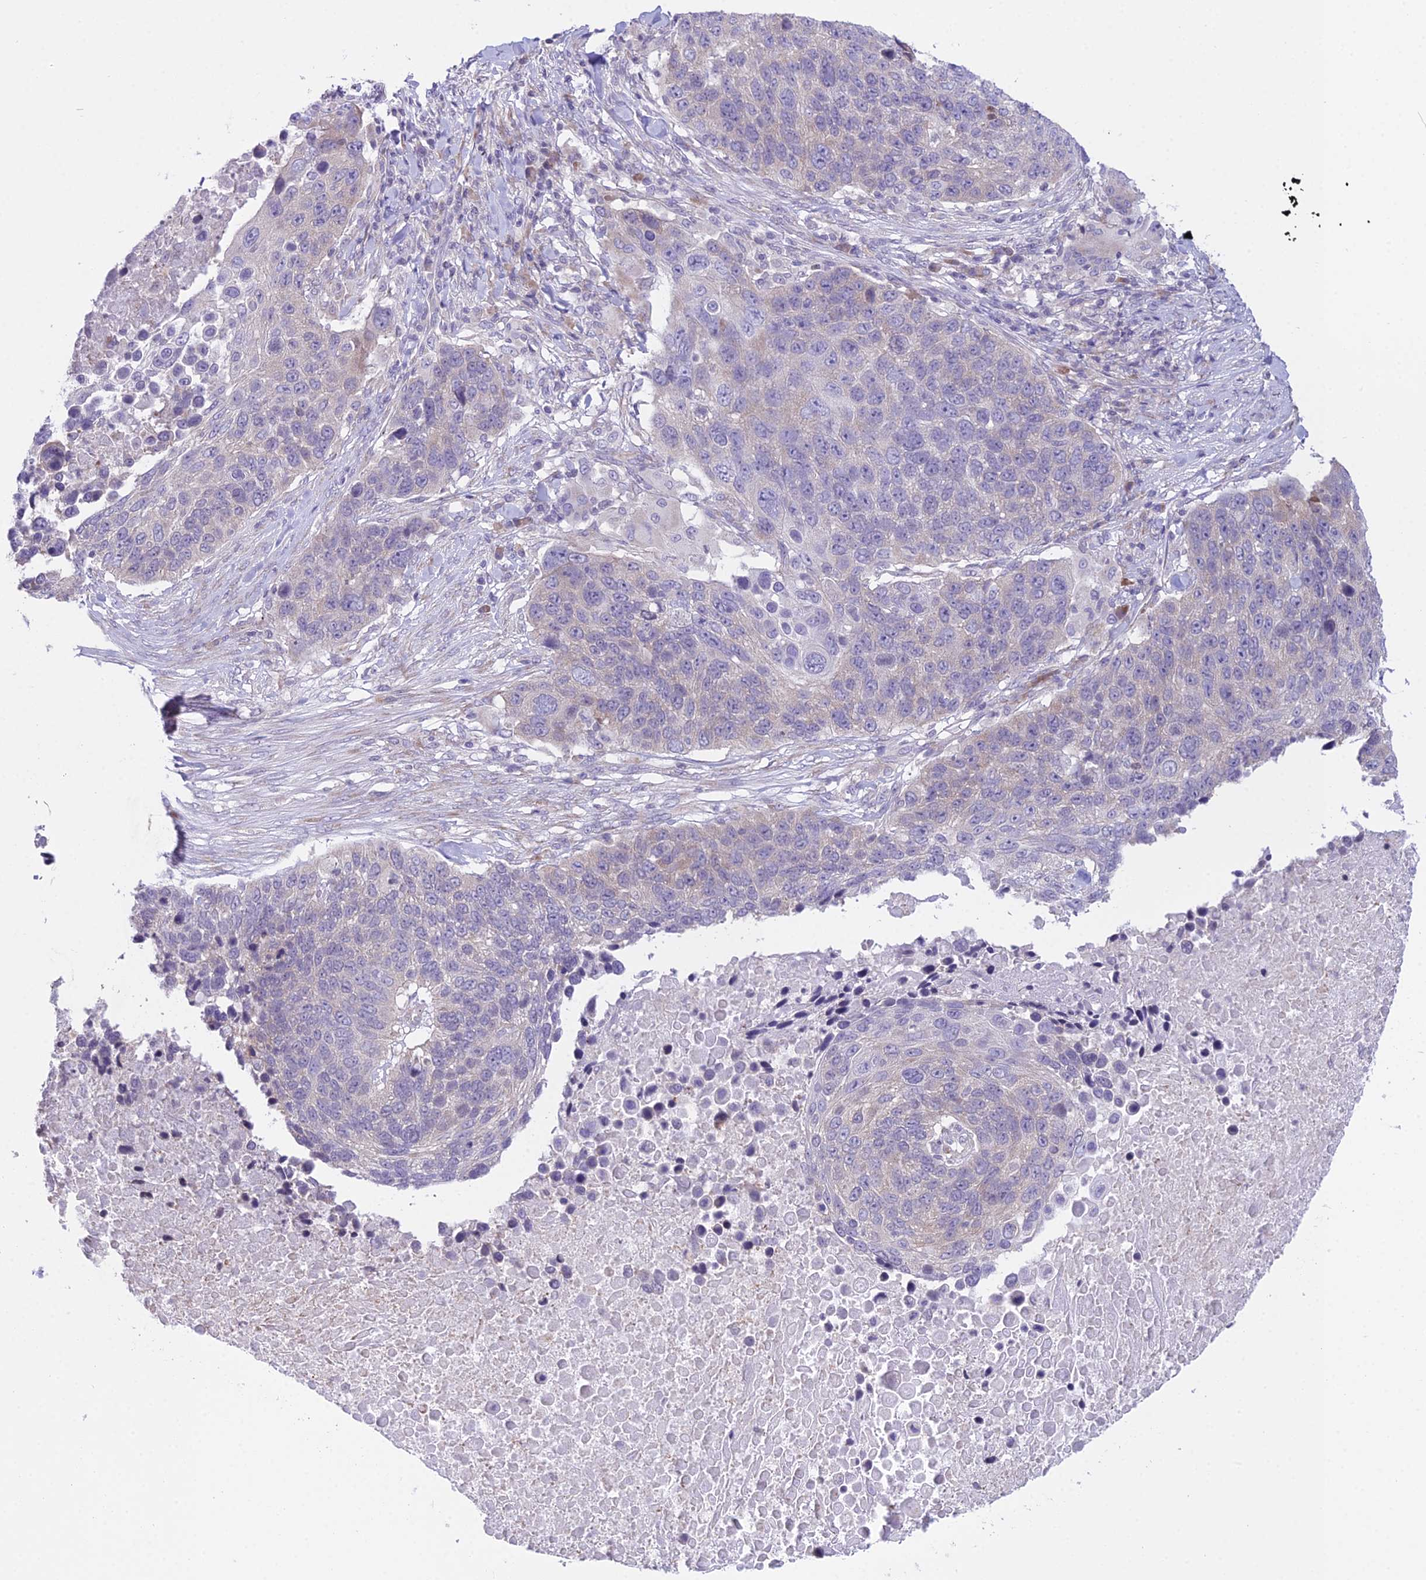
{"staining": {"intensity": "weak", "quantity": "<25%", "location": "cytoplasmic/membranous"}, "tissue": "lung cancer", "cell_type": "Tumor cells", "image_type": "cancer", "snomed": [{"axis": "morphology", "description": "Normal tissue, NOS"}, {"axis": "morphology", "description": "Squamous cell carcinoma, NOS"}, {"axis": "topography", "description": "Lymph node"}, {"axis": "topography", "description": "Lung"}], "caption": "A micrograph of lung cancer (squamous cell carcinoma) stained for a protein reveals no brown staining in tumor cells.", "gene": "RPS26", "patient": {"sex": "male", "age": 66}}